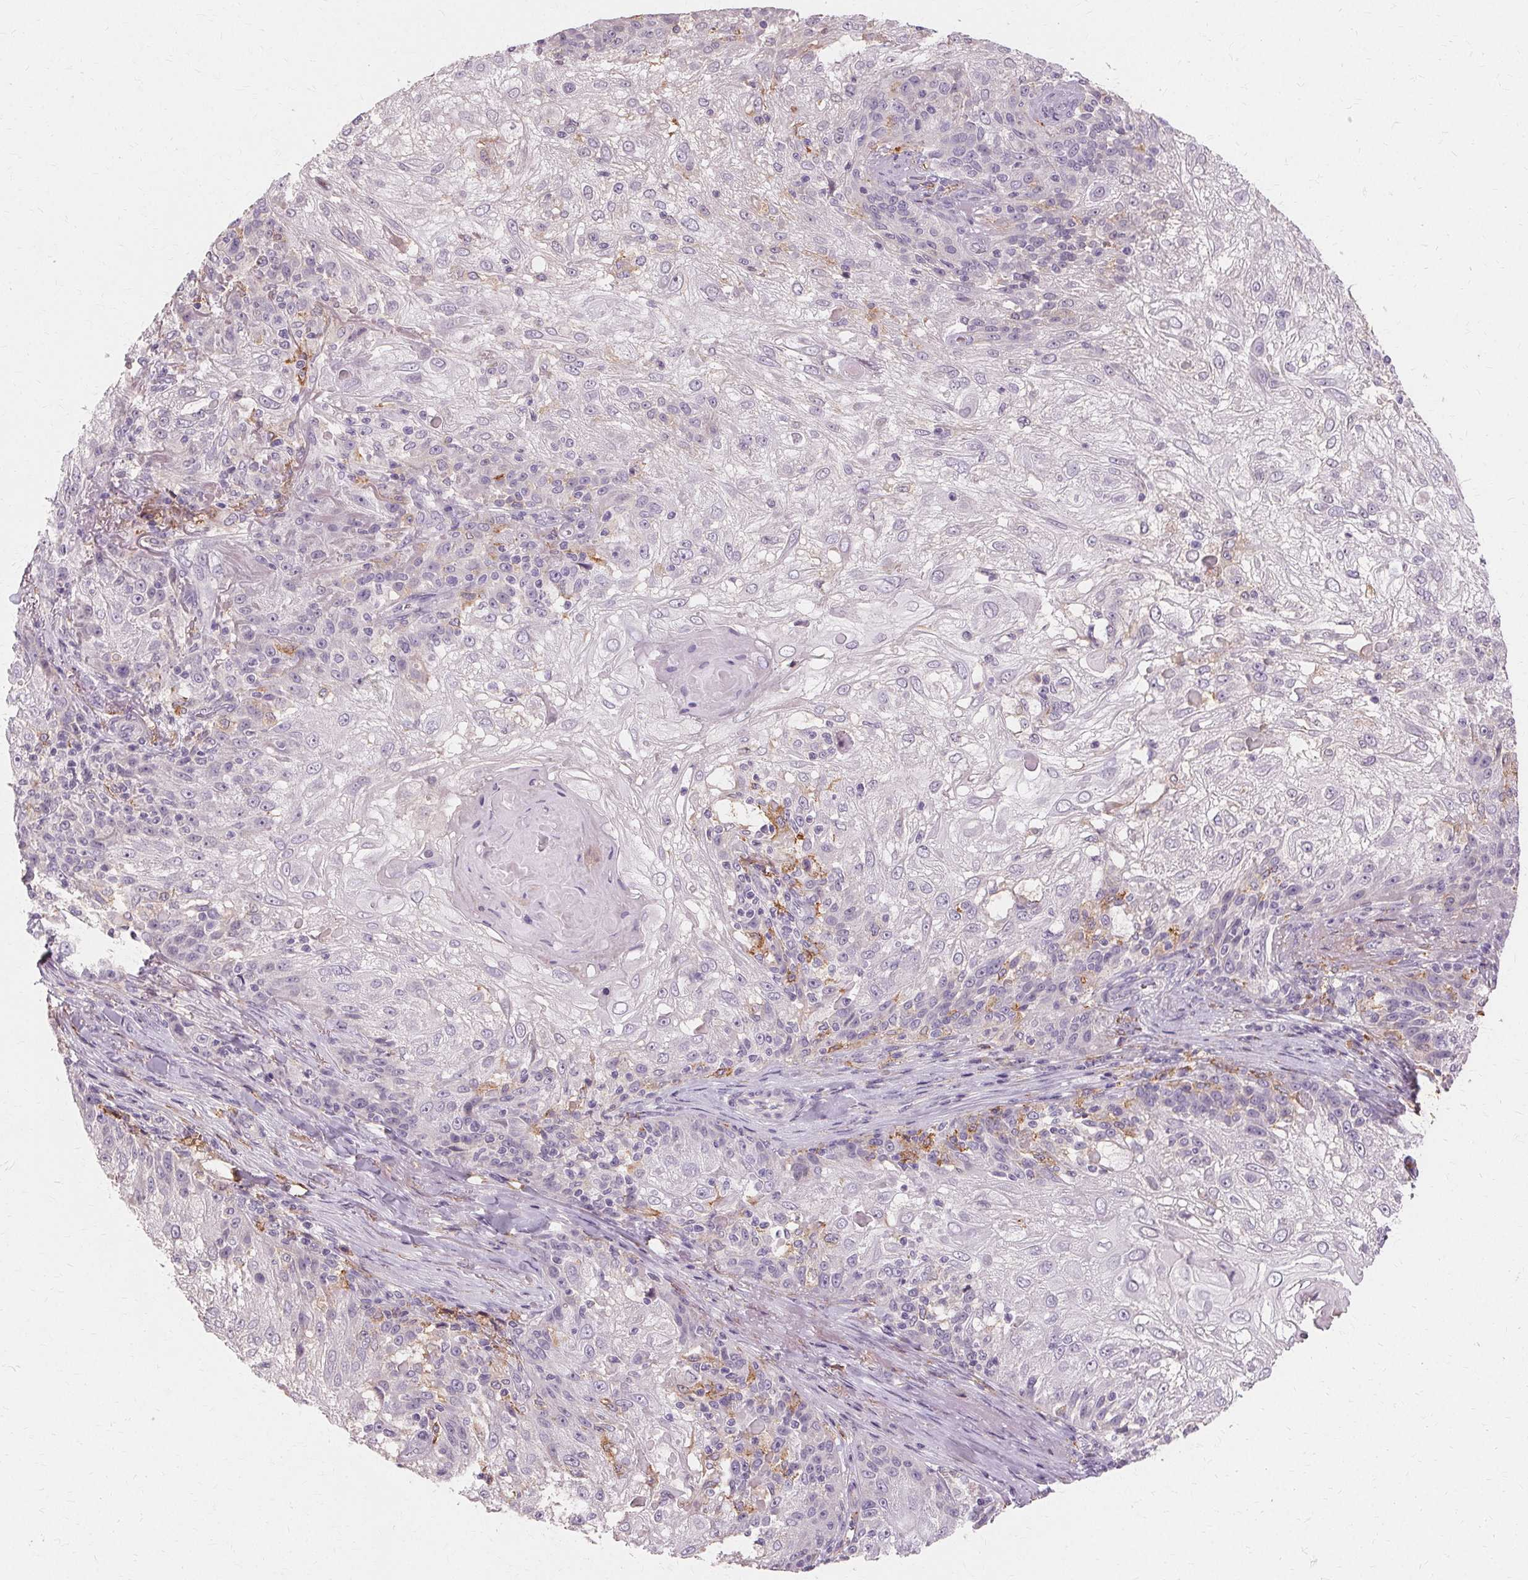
{"staining": {"intensity": "negative", "quantity": "none", "location": "none"}, "tissue": "skin cancer", "cell_type": "Tumor cells", "image_type": "cancer", "snomed": [{"axis": "morphology", "description": "Normal tissue, NOS"}, {"axis": "morphology", "description": "Squamous cell carcinoma, NOS"}, {"axis": "topography", "description": "Skin"}], "caption": "This is an immunohistochemistry (IHC) photomicrograph of human skin squamous cell carcinoma. There is no expression in tumor cells.", "gene": "IFNGR1", "patient": {"sex": "female", "age": 83}}